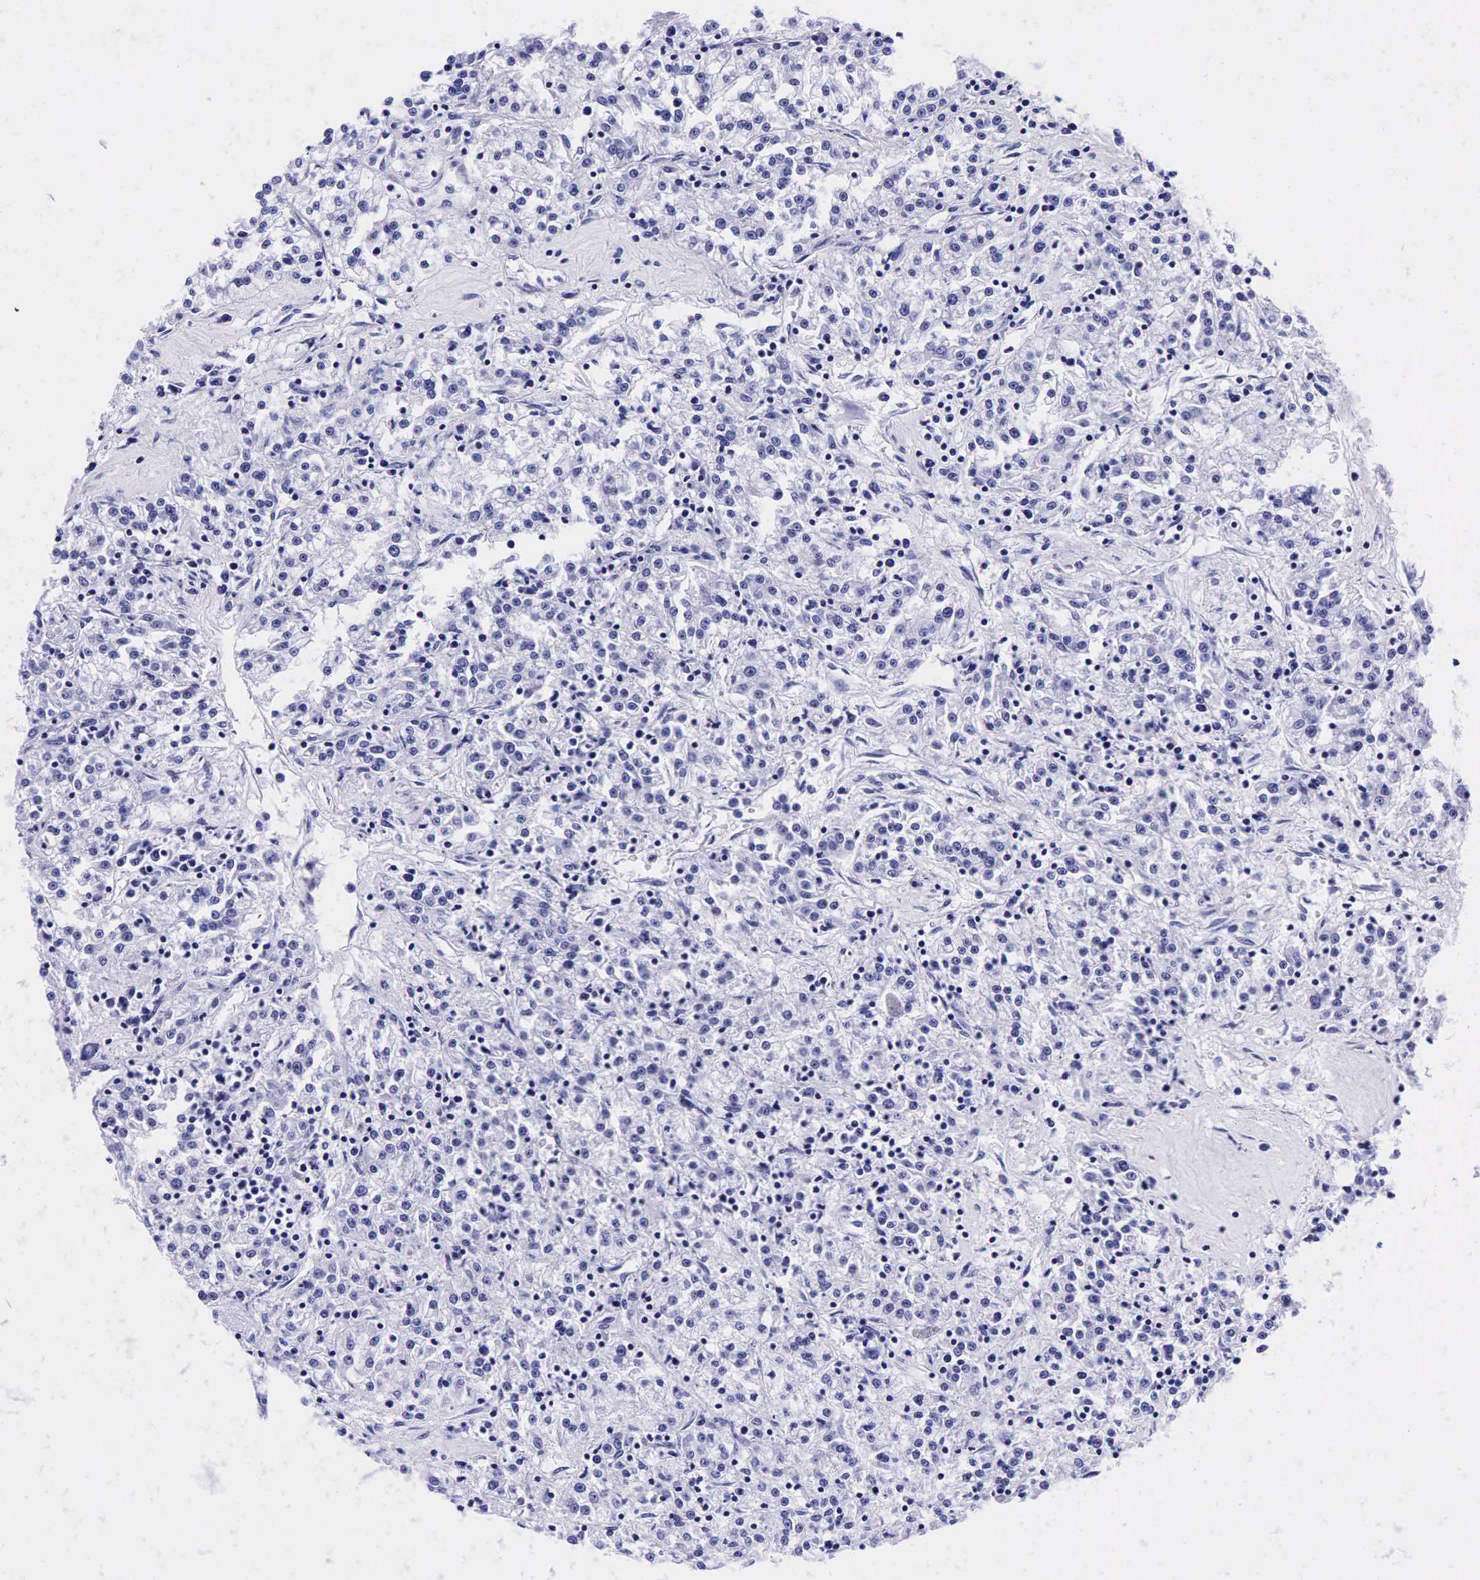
{"staining": {"intensity": "negative", "quantity": "none", "location": "none"}, "tissue": "renal cancer", "cell_type": "Tumor cells", "image_type": "cancer", "snomed": [{"axis": "morphology", "description": "Adenocarcinoma, NOS"}, {"axis": "topography", "description": "Kidney"}], "caption": "This is an immunohistochemistry micrograph of human renal cancer (adenocarcinoma). There is no staining in tumor cells.", "gene": "KLK3", "patient": {"sex": "female", "age": 76}}